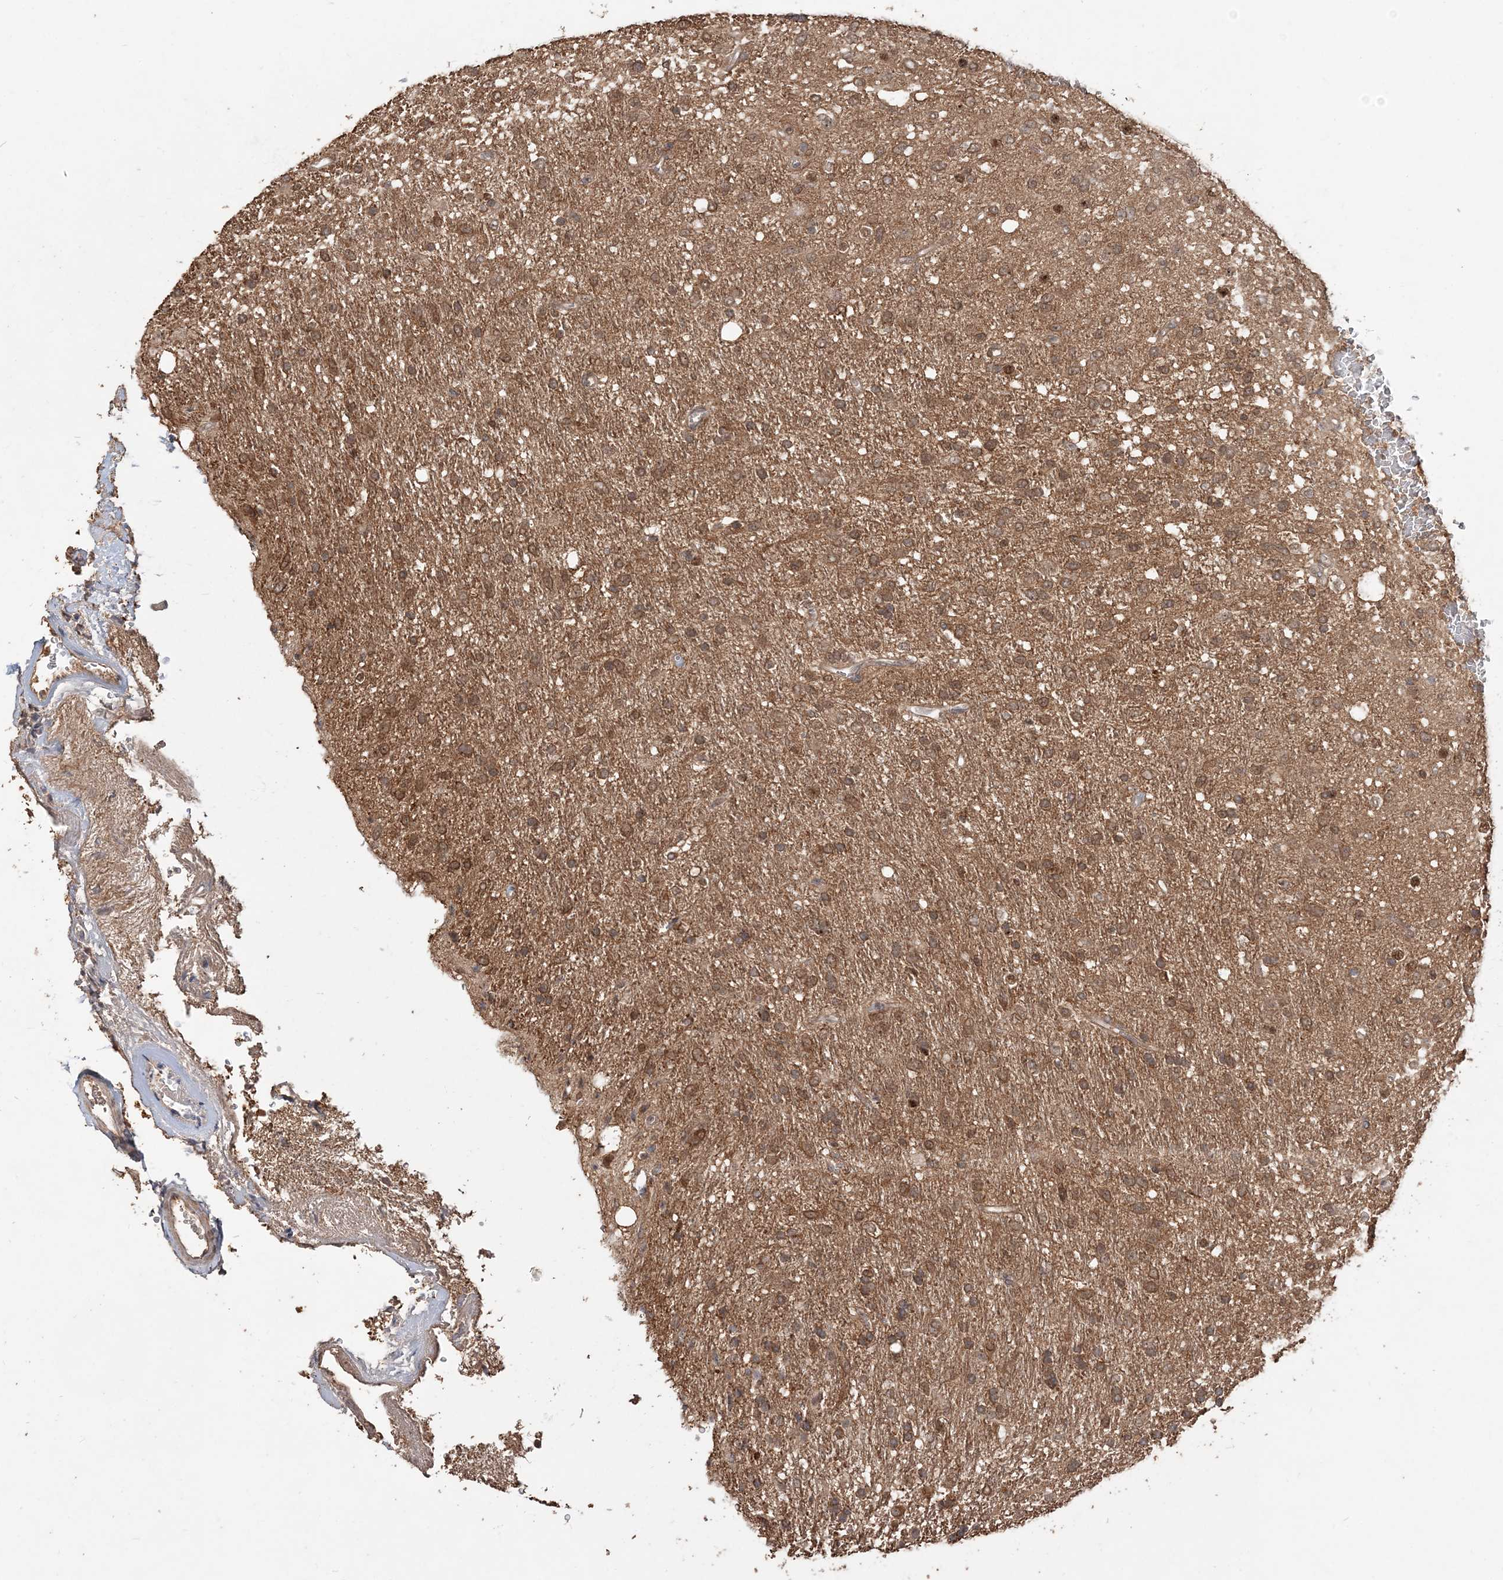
{"staining": {"intensity": "moderate", "quantity": ">75%", "location": "cytoplasmic/membranous,nuclear"}, "tissue": "glioma", "cell_type": "Tumor cells", "image_type": "cancer", "snomed": [{"axis": "morphology", "description": "Glioma, malignant, Low grade"}, {"axis": "topography", "description": "Brain"}], "caption": "Human glioma stained for a protein (brown) exhibits moderate cytoplasmic/membranous and nuclear positive staining in approximately >75% of tumor cells.", "gene": "CAB39", "patient": {"sex": "male", "age": 77}}